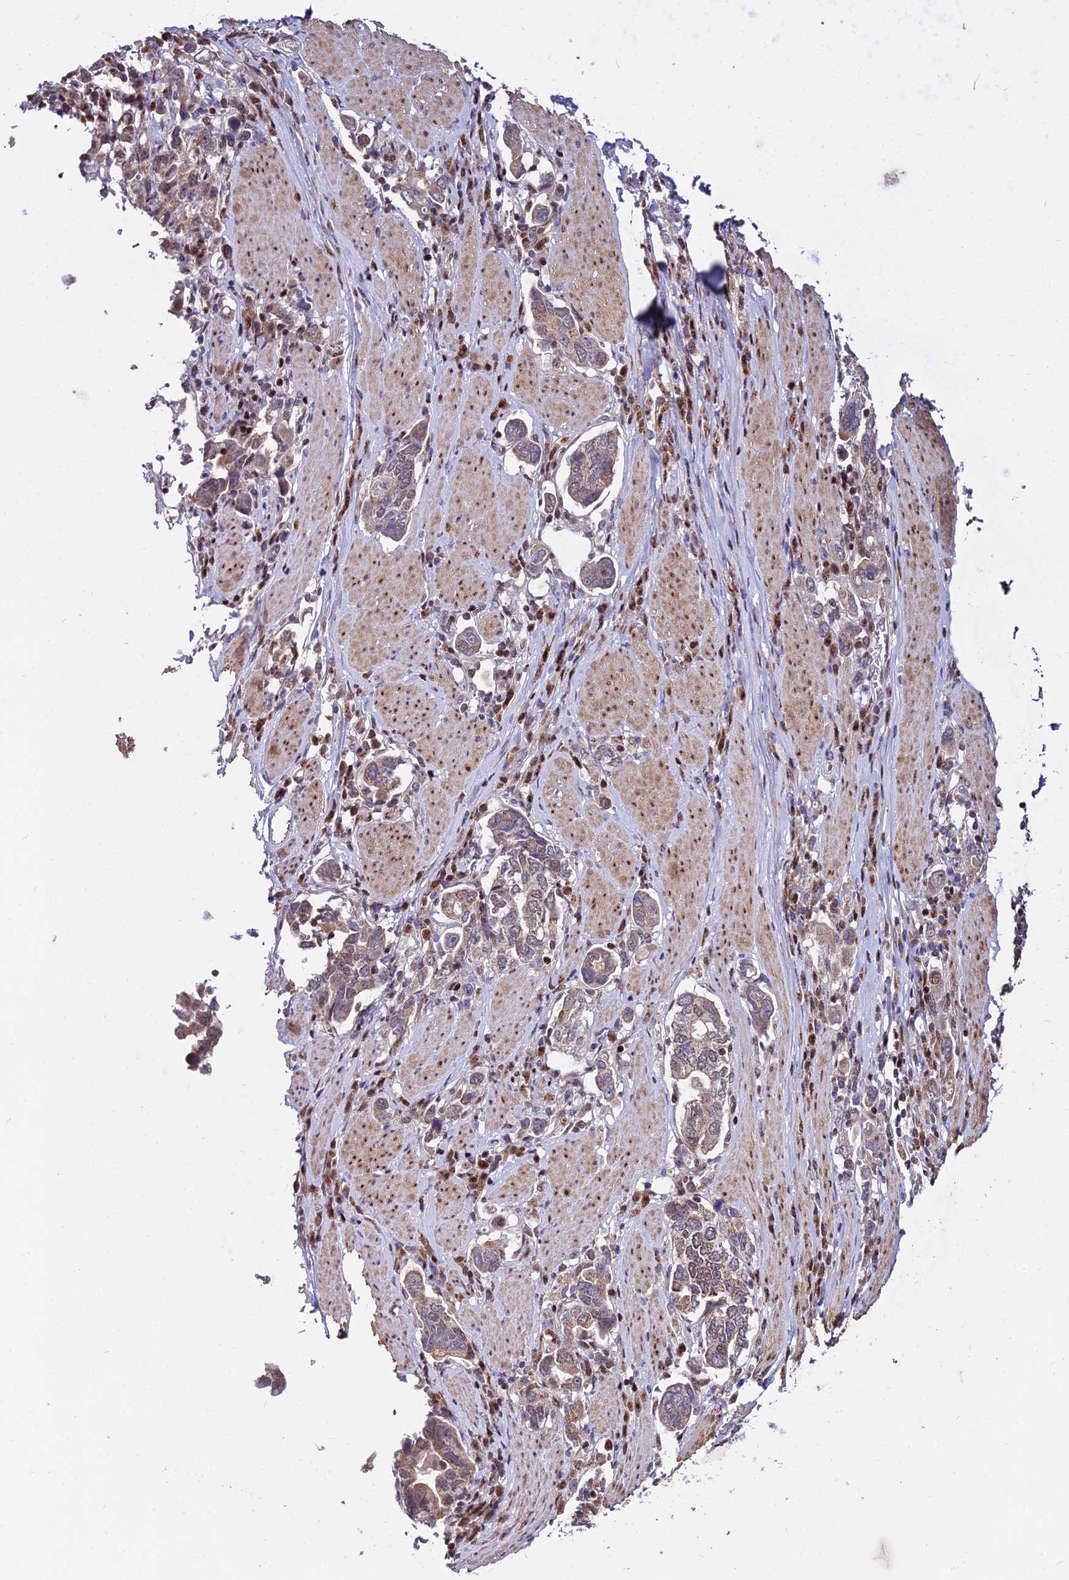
{"staining": {"intensity": "weak", "quantity": "25%-75%", "location": "cytoplasmic/membranous,nuclear"}, "tissue": "stomach cancer", "cell_type": "Tumor cells", "image_type": "cancer", "snomed": [{"axis": "morphology", "description": "Adenocarcinoma, NOS"}, {"axis": "topography", "description": "Stomach, upper"}, {"axis": "topography", "description": "Stomach"}], "caption": "Approximately 25%-75% of tumor cells in stomach cancer demonstrate weak cytoplasmic/membranous and nuclear protein staining as visualized by brown immunohistochemical staining.", "gene": "CIB3", "patient": {"sex": "male", "age": 62}}